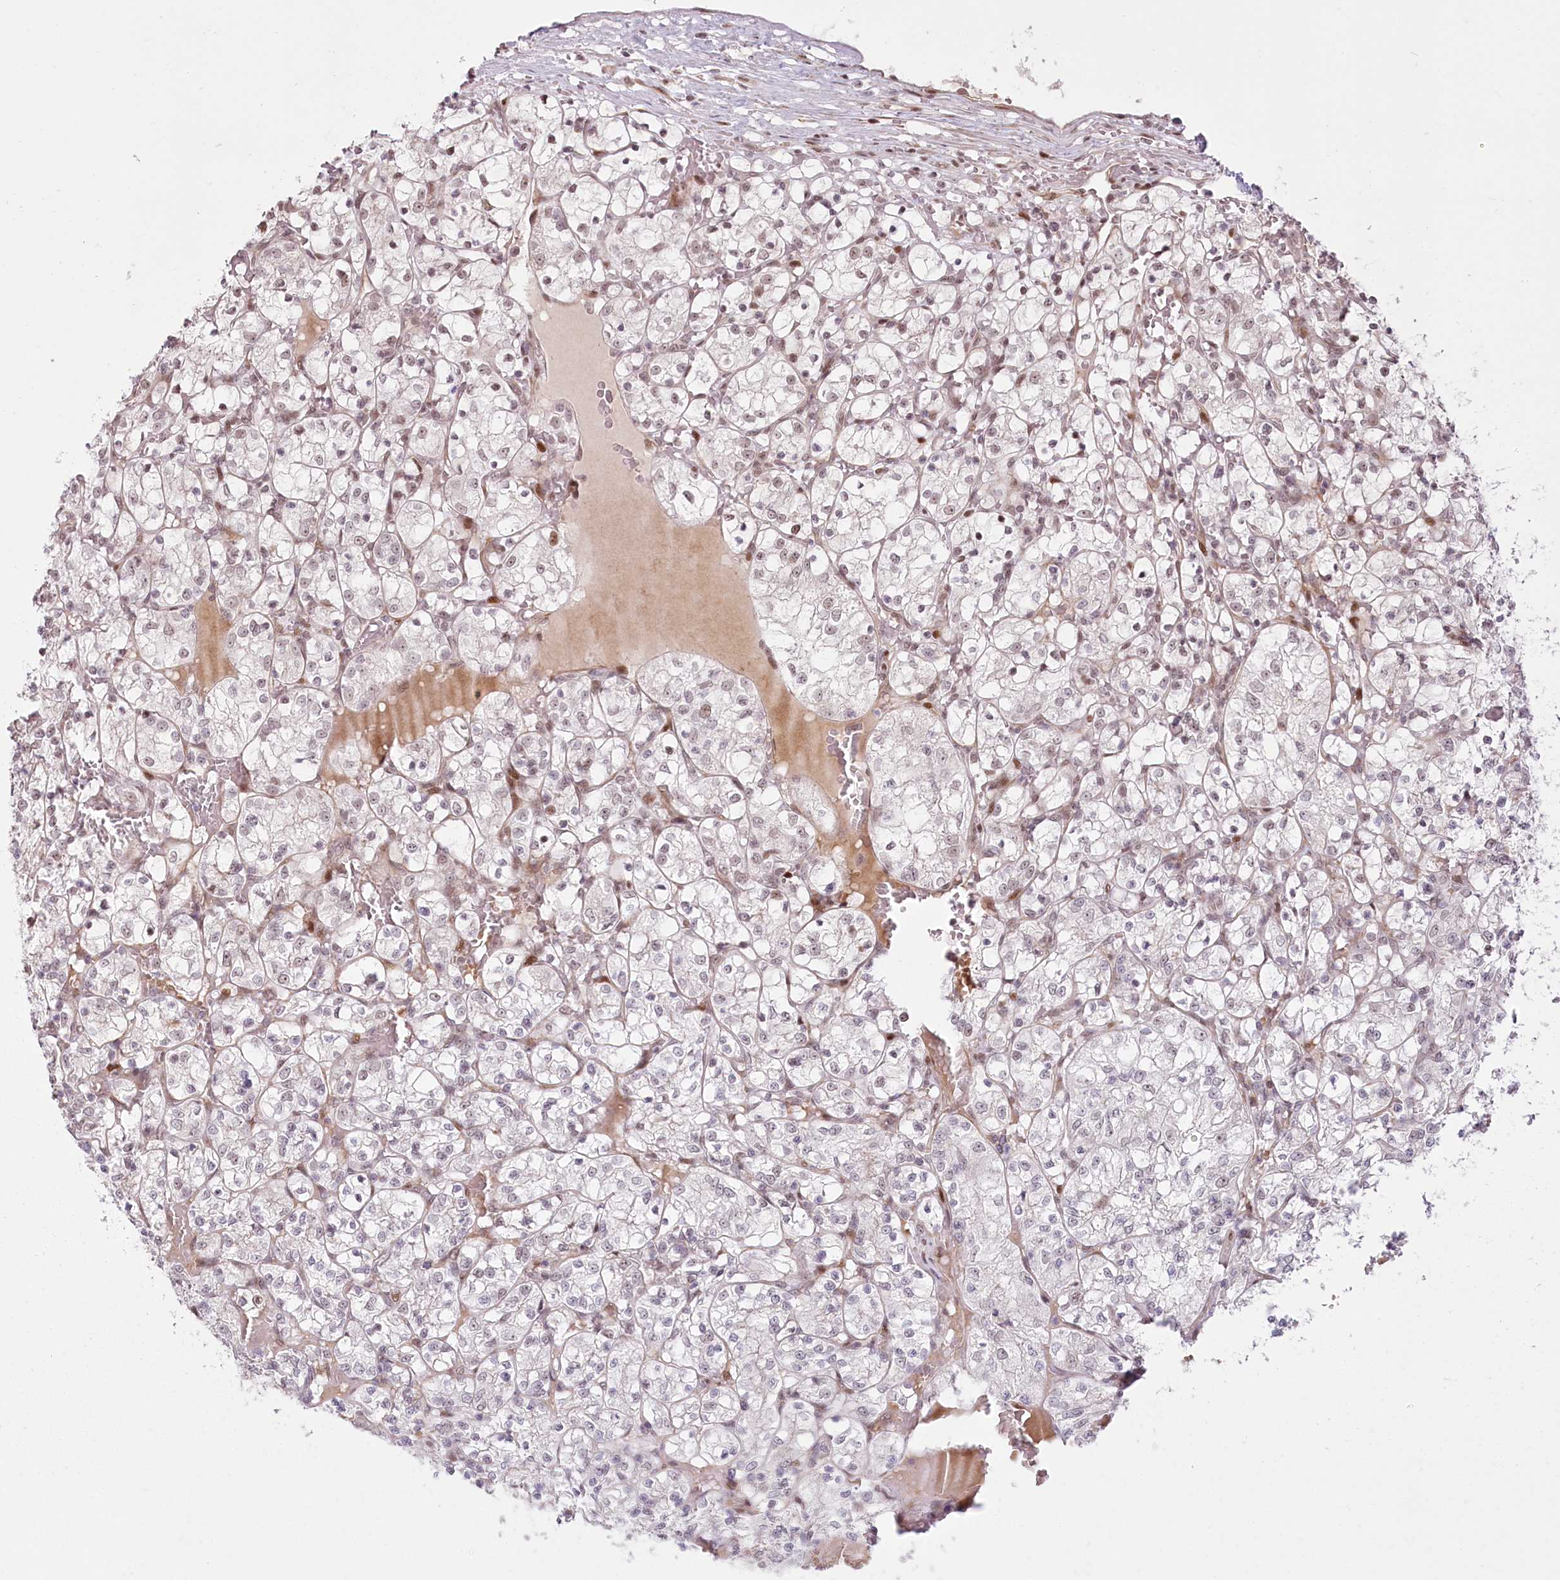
{"staining": {"intensity": "negative", "quantity": "none", "location": "none"}, "tissue": "renal cancer", "cell_type": "Tumor cells", "image_type": "cancer", "snomed": [{"axis": "morphology", "description": "Adenocarcinoma, NOS"}, {"axis": "topography", "description": "Kidney"}], "caption": "Tumor cells are negative for brown protein staining in renal adenocarcinoma.", "gene": "FAM204A", "patient": {"sex": "female", "age": 69}}